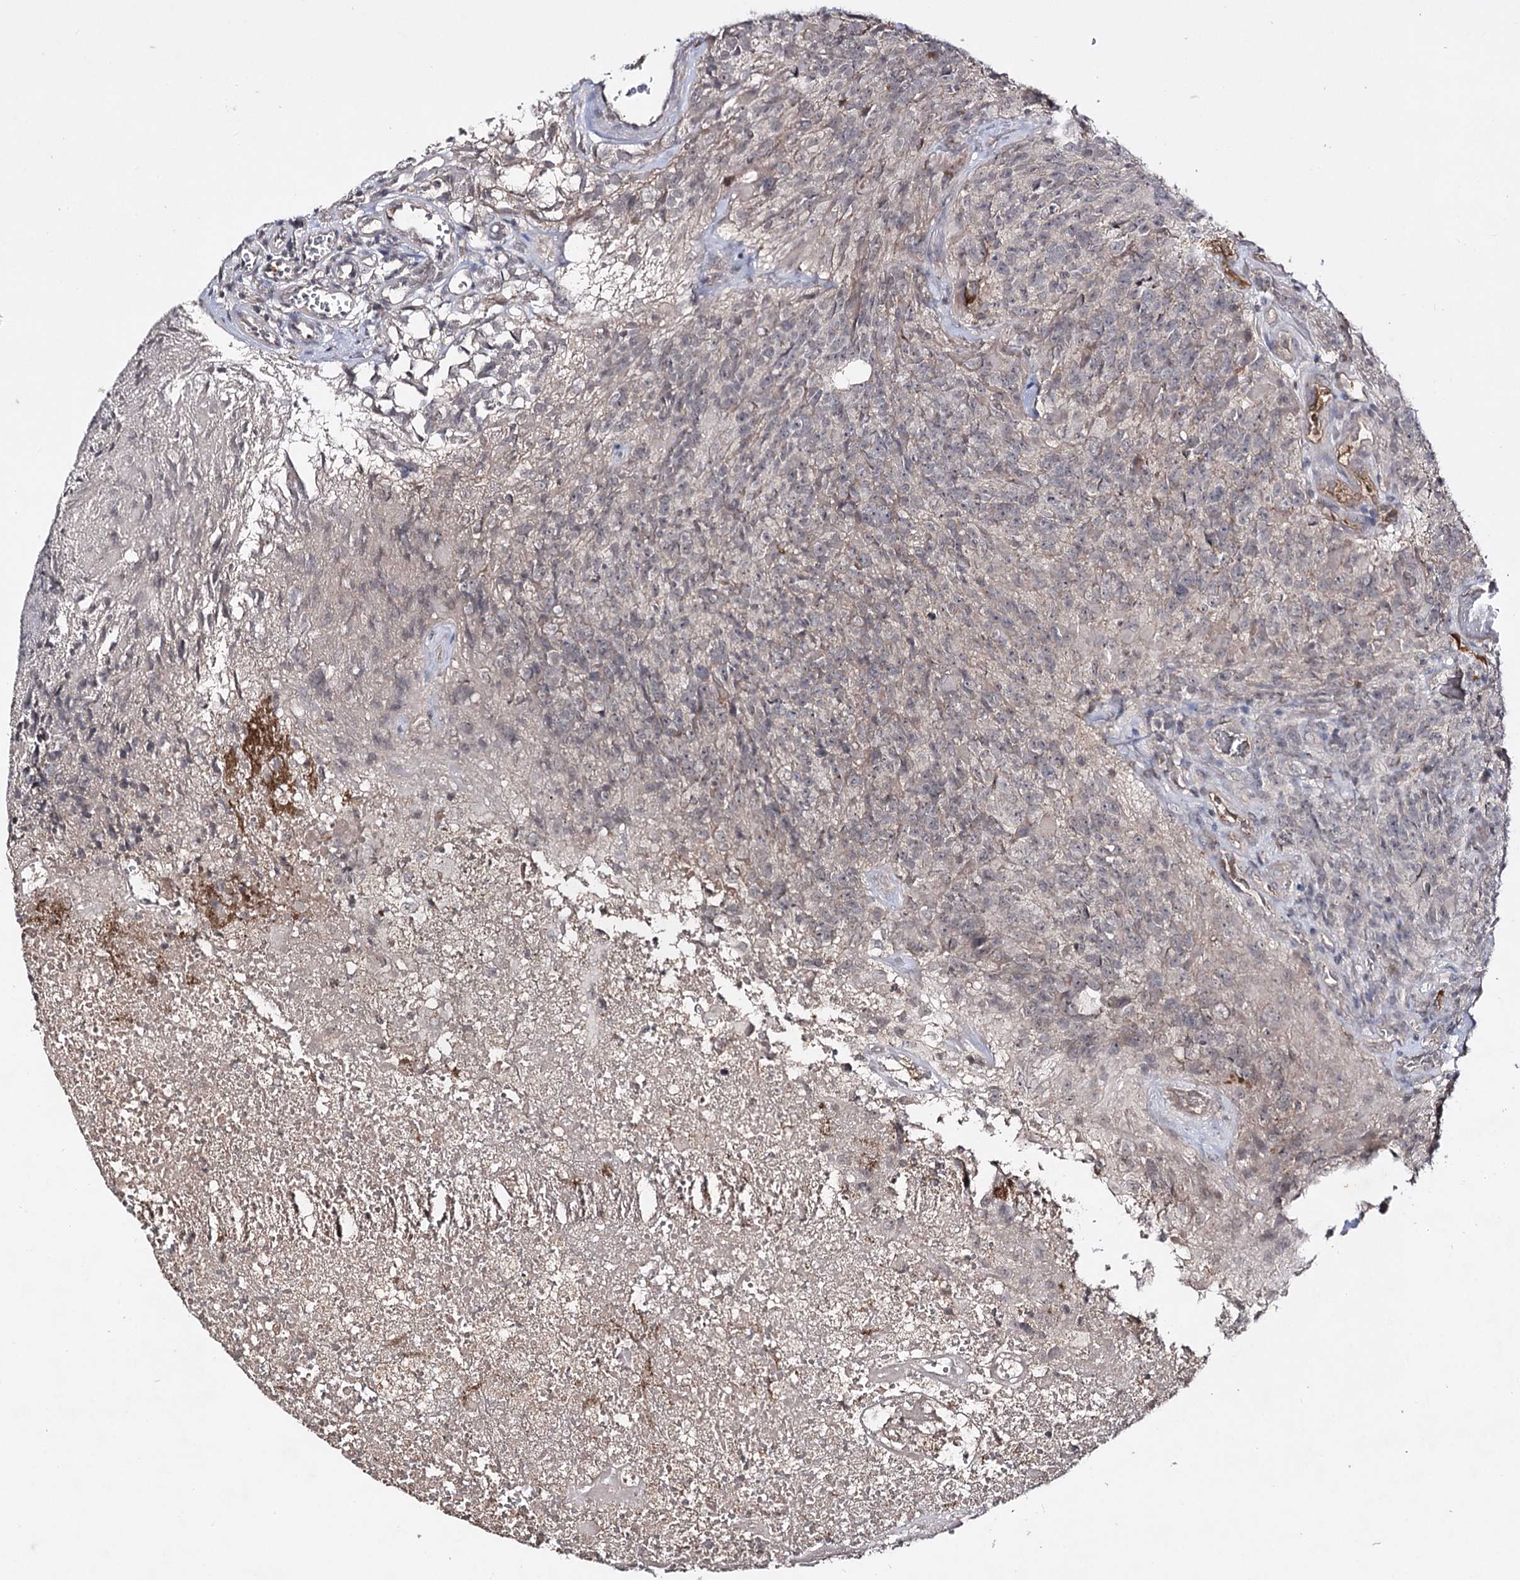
{"staining": {"intensity": "weak", "quantity": "25%-75%", "location": "cytoplasmic/membranous"}, "tissue": "glioma", "cell_type": "Tumor cells", "image_type": "cancer", "snomed": [{"axis": "morphology", "description": "Glioma, malignant, High grade"}, {"axis": "topography", "description": "Brain"}], "caption": "The image displays staining of malignant glioma (high-grade), revealing weak cytoplasmic/membranous protein positivity (brown color) within tumor cells. The protein of interest is shown in brown color, while the nuclei are stained blue.", "gene": "SYNGR3", "patient": {"sex": "male", "age": 76}}